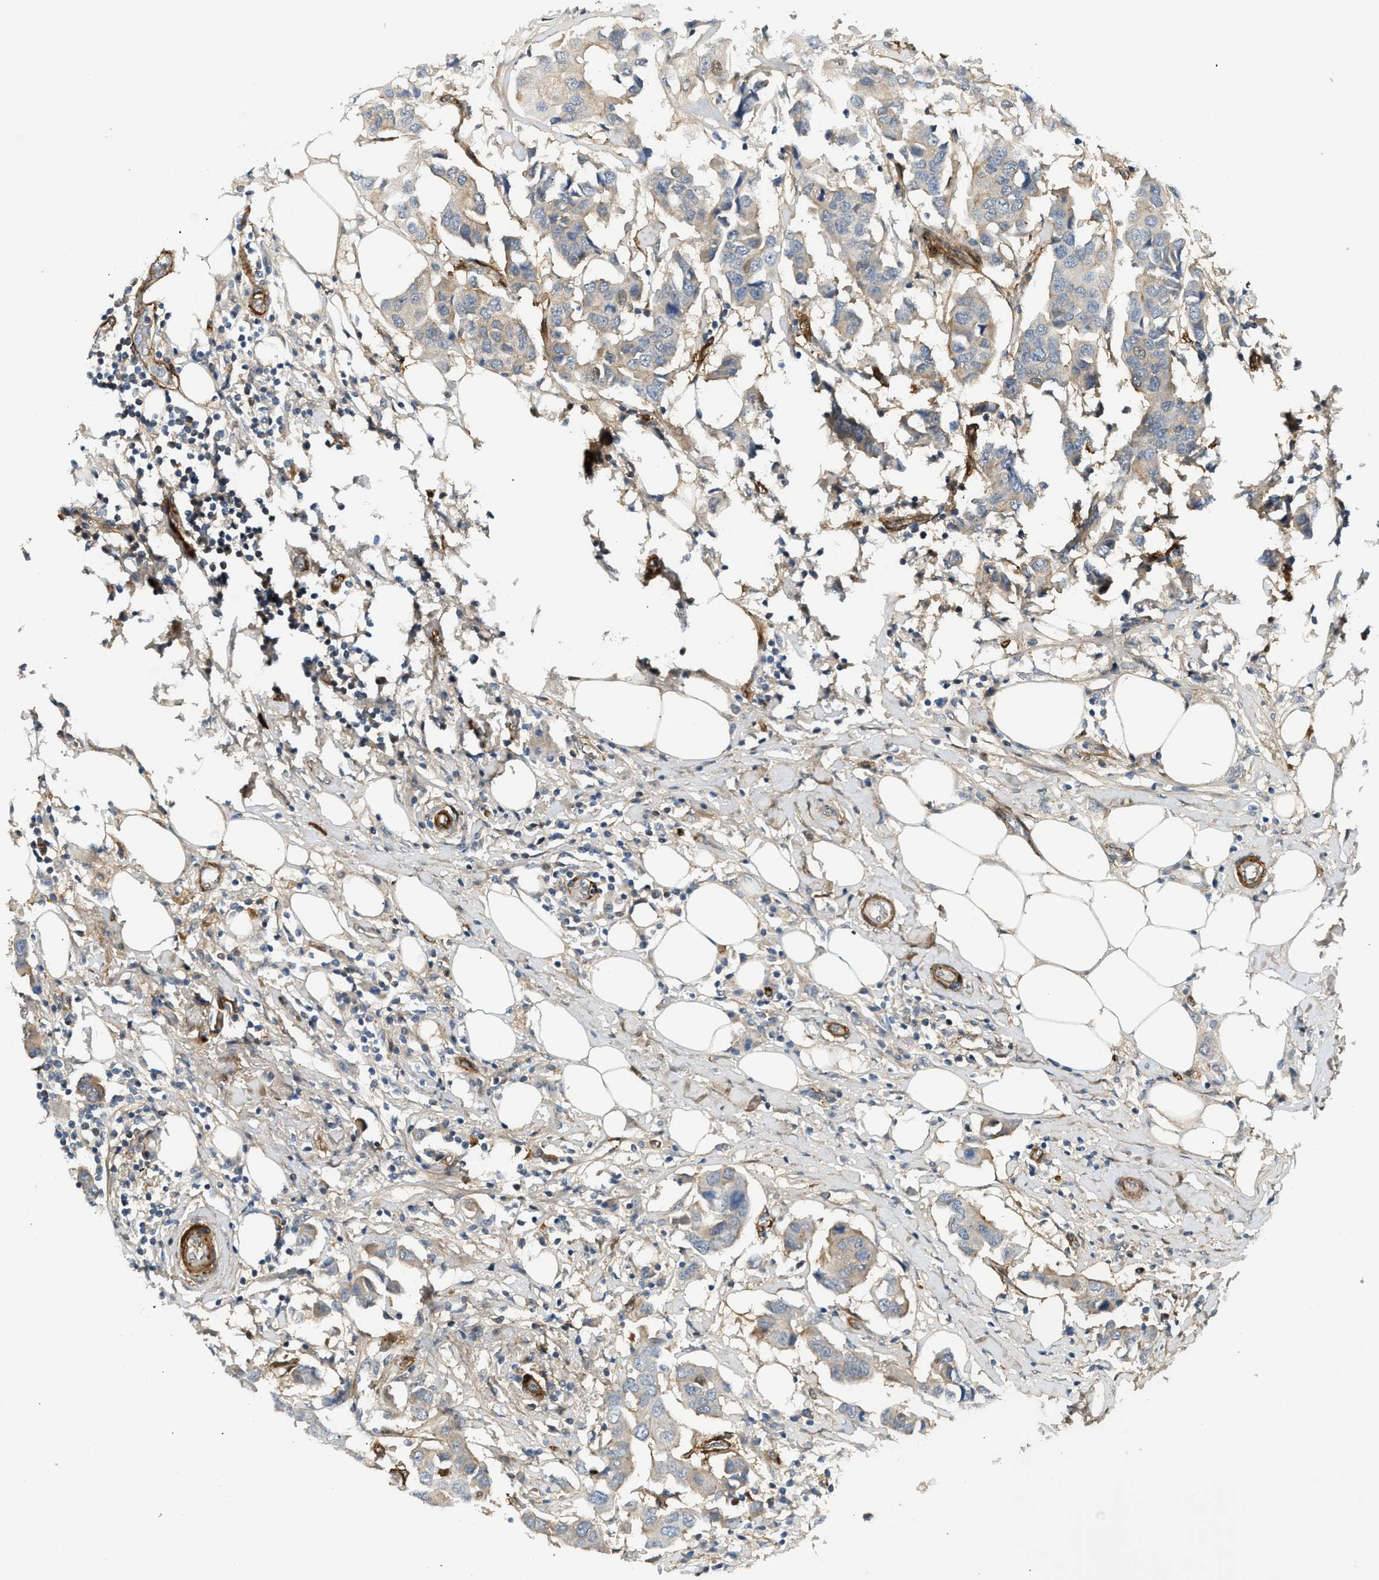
{"staining": {"intensity": "moderate", "quantity": "<25%", "location": "cytoplasmic/membranous"}, "tissue": "breast cancer", "cell_type": "Tumor cells", "image_type": "cancer", "snomed": [{"axis": "morphology", "description": "Duct carcinoma"}, {"axis": "topography", "description": "Breast"}], "caption": "Brown immunohistochemical staining in intraductal carcinoma (breast) demonstrates moderate cytoplasmic/membranous positivity in approximately <25% of tumor cells.", "gene": "EDNRA", "patient": {"sex": "female", "age": 80}}